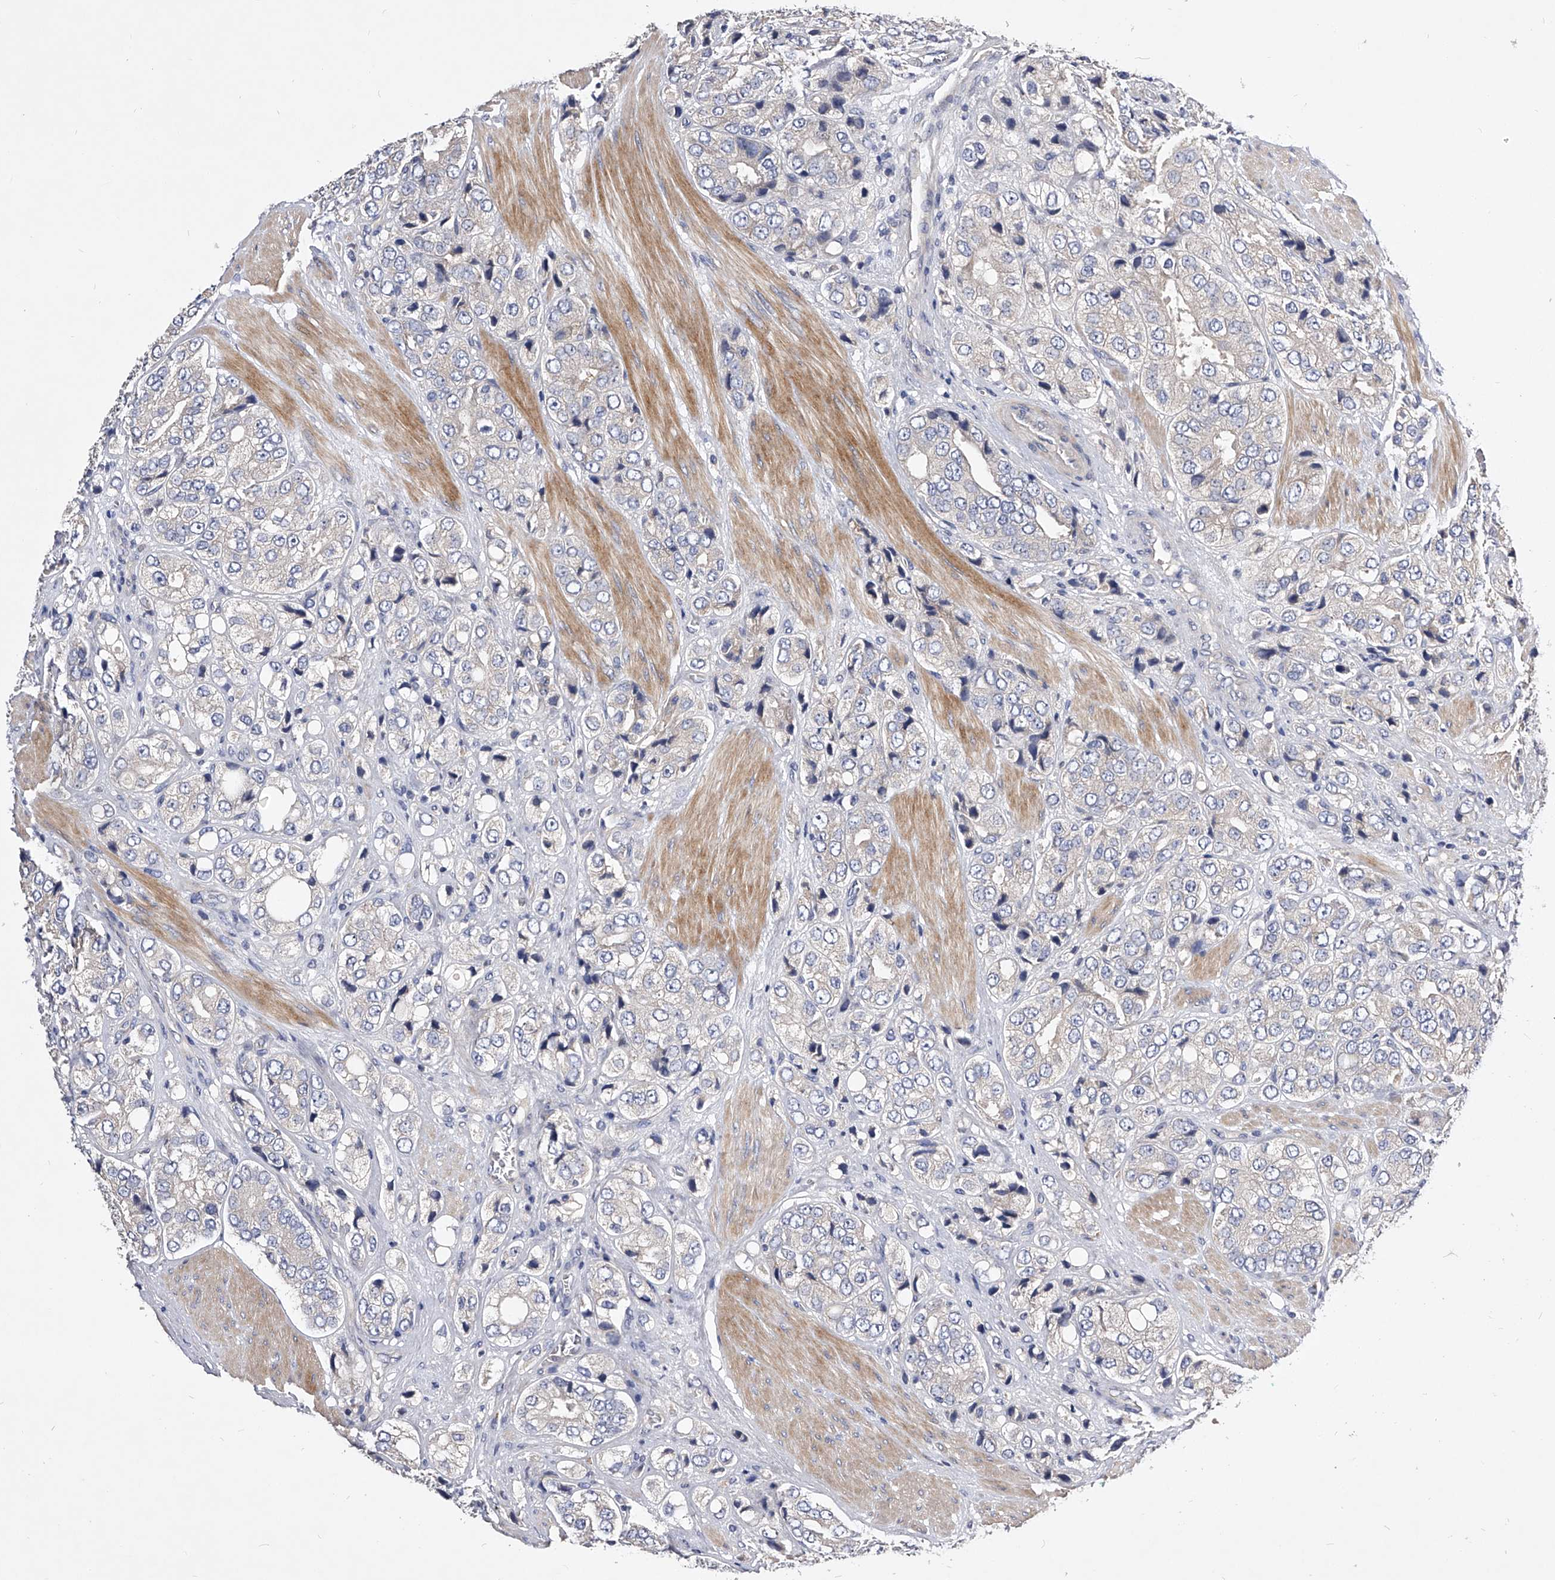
{"staining": {"intensity": "negative", "quantity": "none", "location": "none"}, "tissue": "prostate cancer", "cell_type": "Tumor cells", "image_type": "cancer", "snomed": [{"axis": "morphology", "description": "Adenocarcinoma, High grade"}, {"axis": "topography", "description": "Prostate"}], "caption": "Tumor cells are negative for protein expression in human prostate cancer (high-grade adenocarcinoma).", "gene": "ARL4C", "patient": {"sex": "male", "age": 50}}